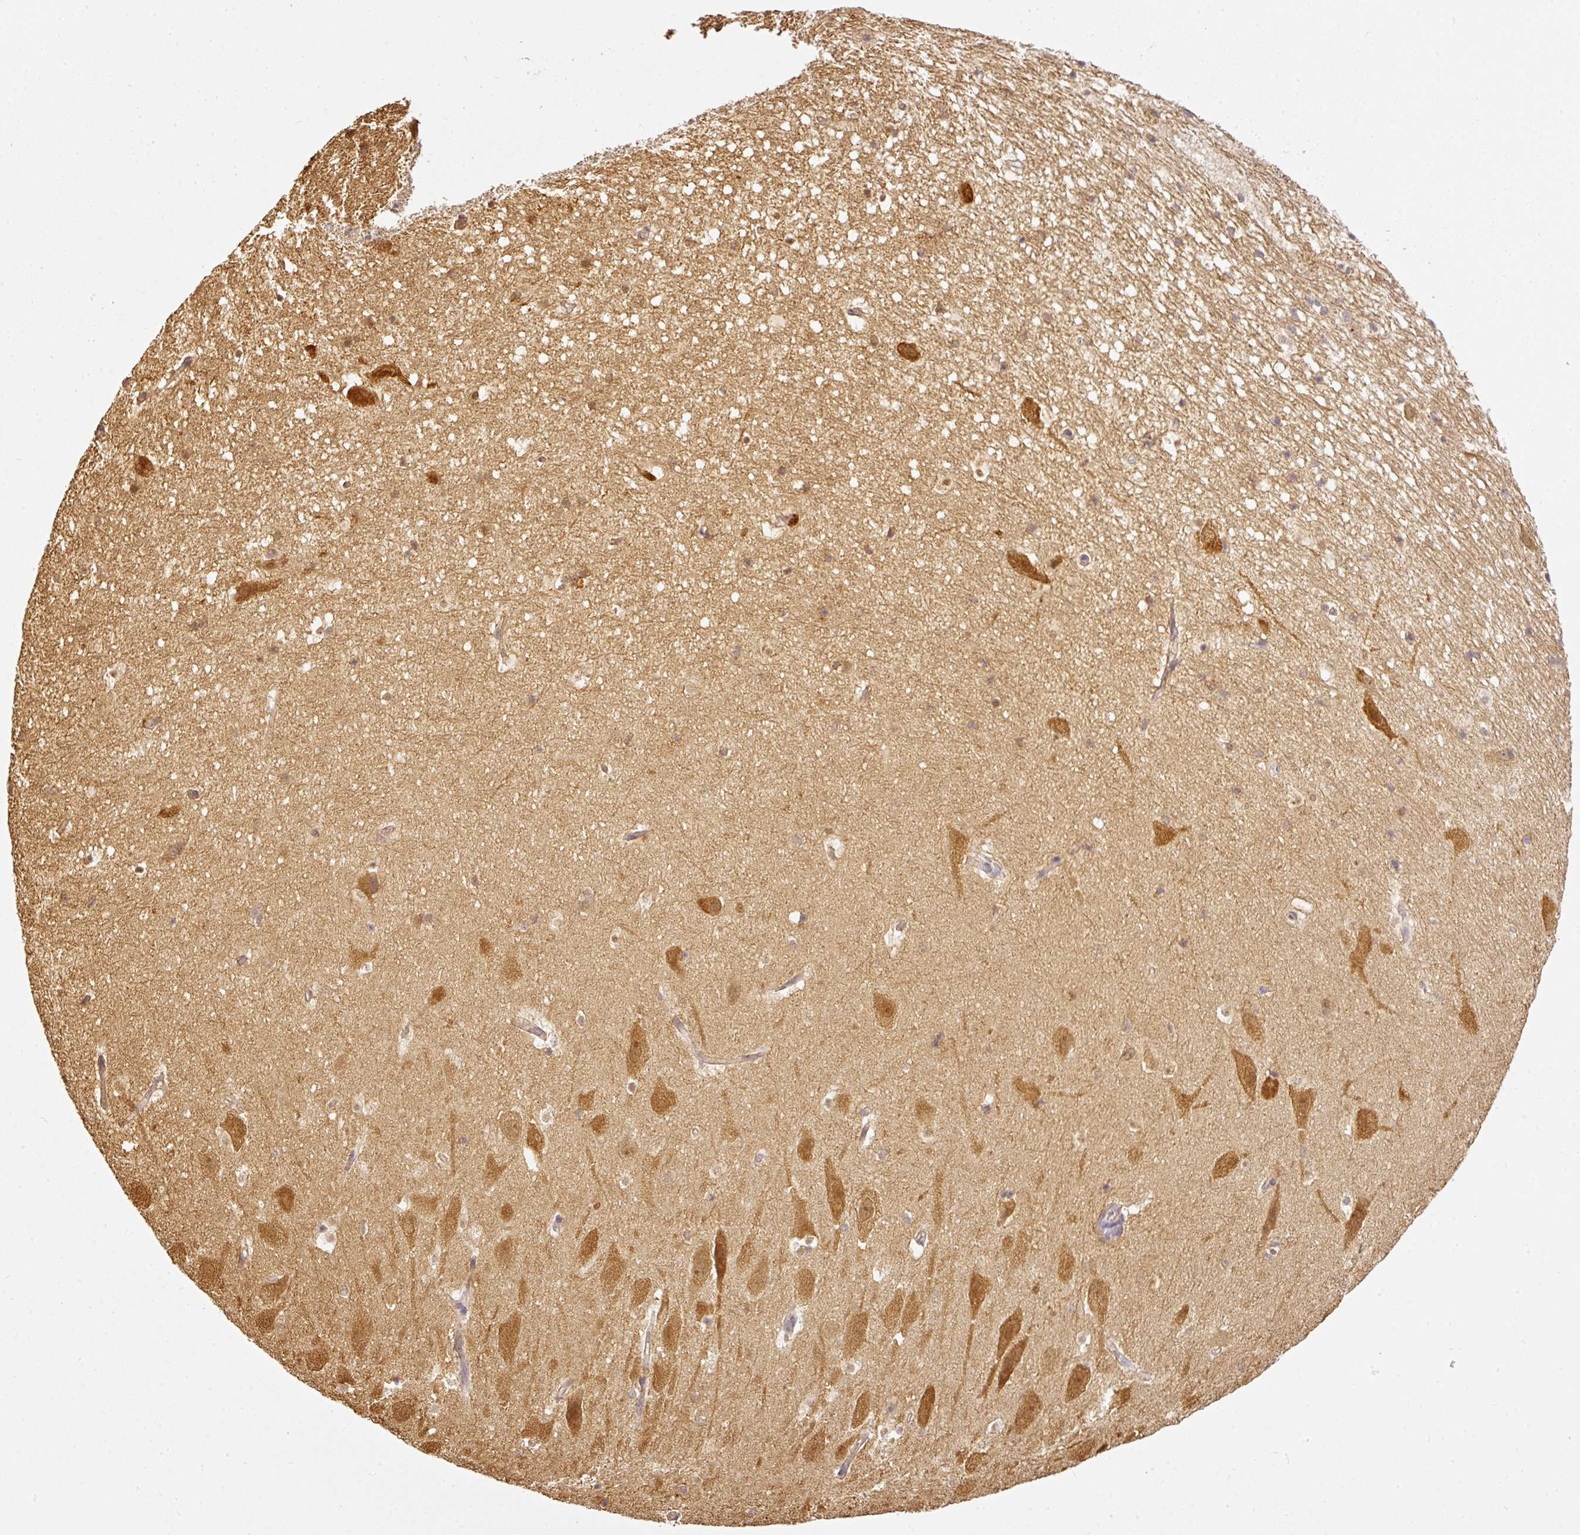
{"staining": {"intensity": "negative", "quantity": "none", "location": "none"}, "tissue": "hippocampus", "cell_type": "Glial cells", "image_type": "normal", "snomed": [{"axis": "morphology", "description": "Normal tissue, NOS"}, {"axis": "topography", "description": "Hippocampus"}], "caption": "There is no significant positivity in glial cells of hippocampus. (DAB (3,3'-diaminobenzidine) immunohistochemistry (IHC) visualized using brightfield microscopy, high magnification).", "gene": "ANKRD18A", "patient": {"sex": "male", "age": 37}}